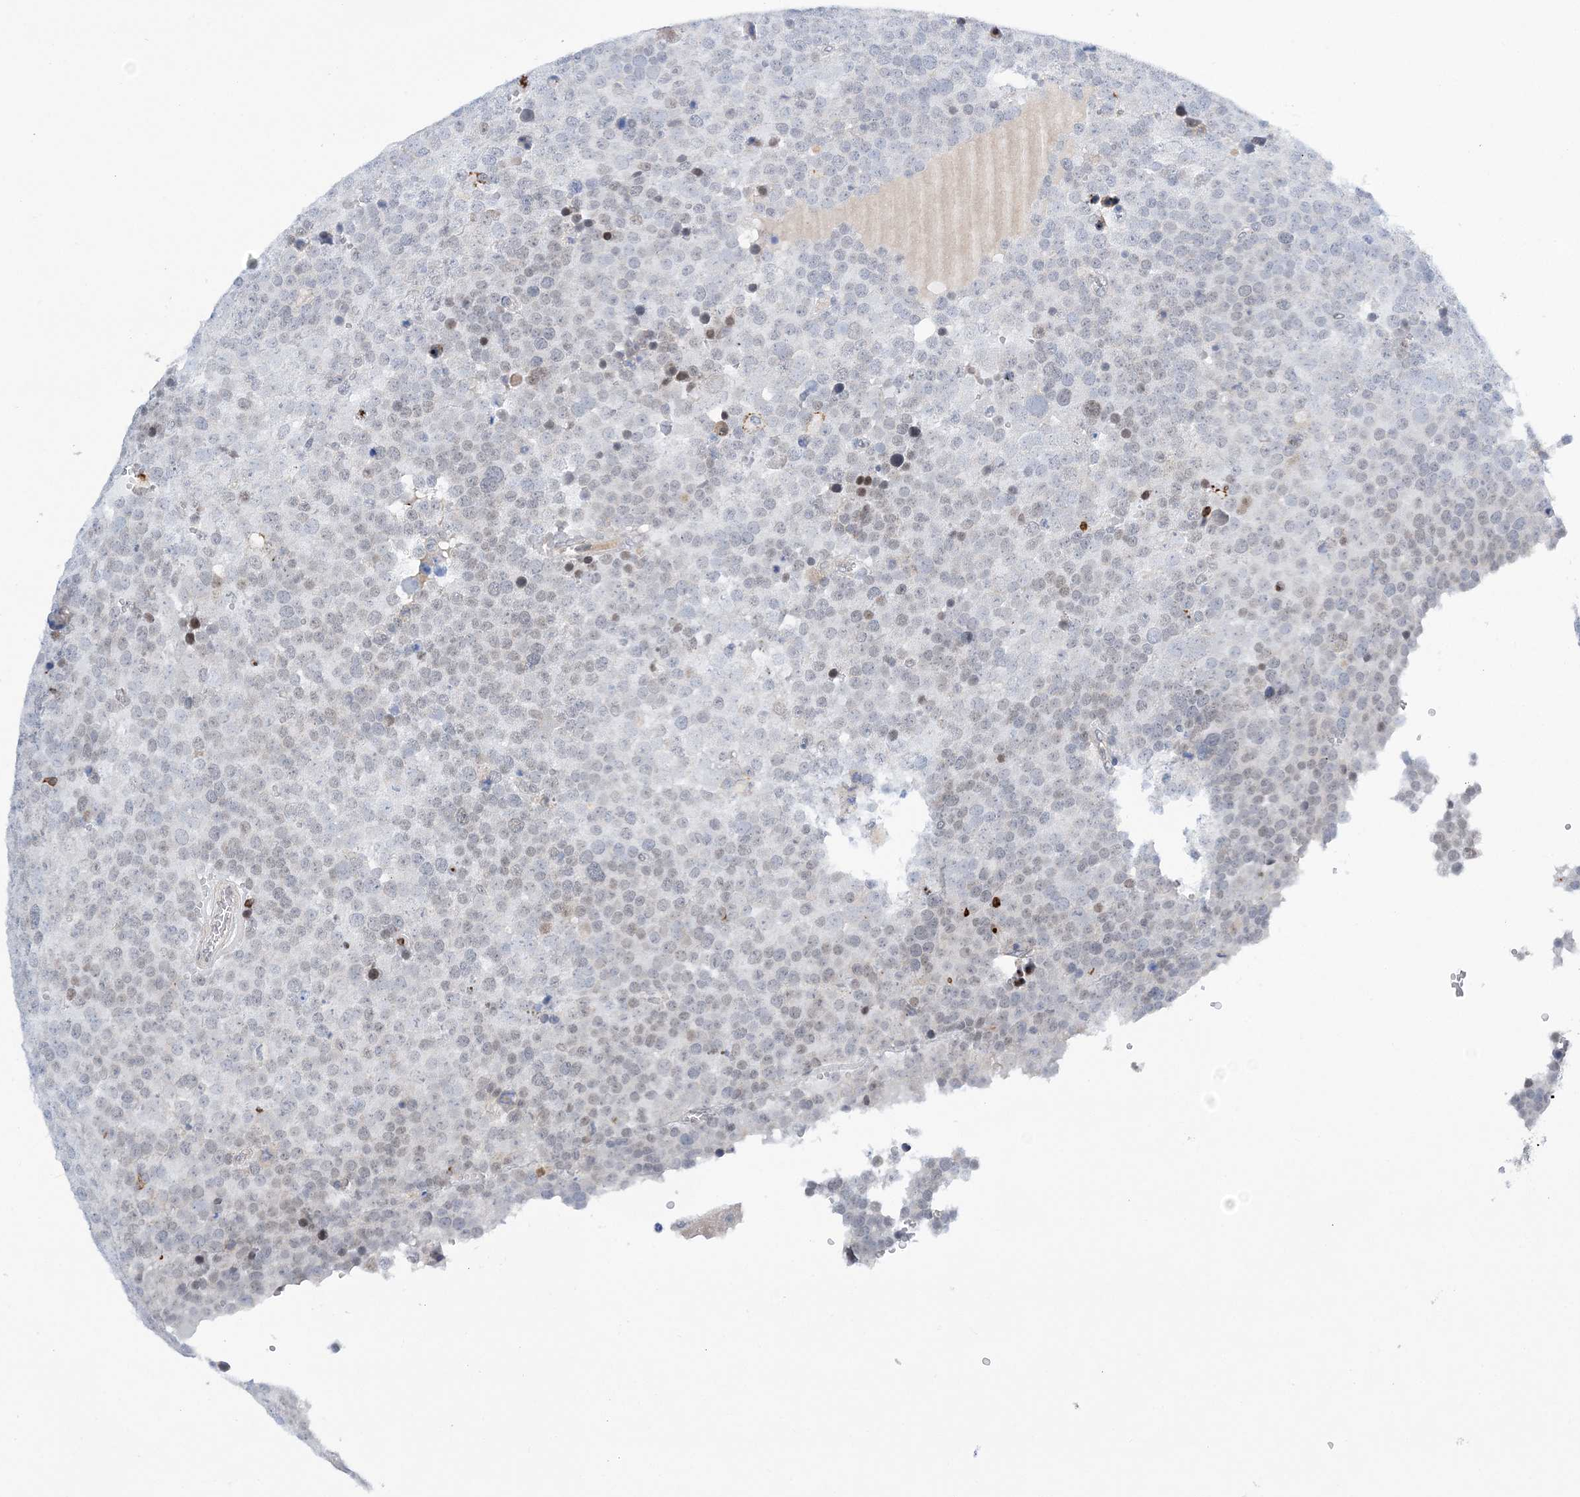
{"staining": {"intensity": "weak", "quantity": "25%-75%", "location": "nuclear"}, "tissue": "testis cancer", "cell_type": "Tumor cells", "image_type": "cancer", "snomed": [{"axis": "morphology", "description": "Seminoma, NOS"}, {"axis": "topography", "description": "Testis"}], "caption": "High-magnification brightfield microscopy of seminoma (testis) stained with DAB (brown) and counterstained with hematoxylin (blue). tumor cells exhibit weak nuclear positivity is appreciated in about25%-75% of cells. (DAB = brown stain, brightfield microscopy at high magnification).", "gene": "PRMT9", "patient": {"sex": "male", "age": 71}}